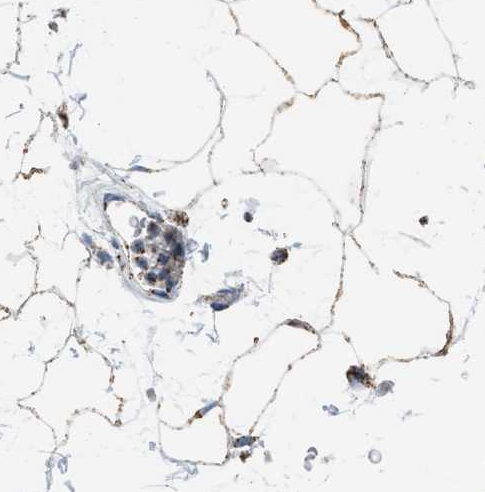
{"staining": {"intensity": "moderate", "quantity": ">75%", "location": "cytoplasmic/membranous"}, "tissue": "adipose tissue", "cell_type": "Adipocytes", "image_type": "normal", "snomed": [{"axis": "morphology", "description": "Normal tissue, NOS"}, {"axis": "topography", "description": "Soft tissue"}], "caption": "Brown immunohistochemical staining in benign human adipose tissue exhibits moderate cytoplasmic/membranous expression in about >75% of adipocytes.", "gene": "MDH2", "patient": {"sex": "male", "age": 72}}